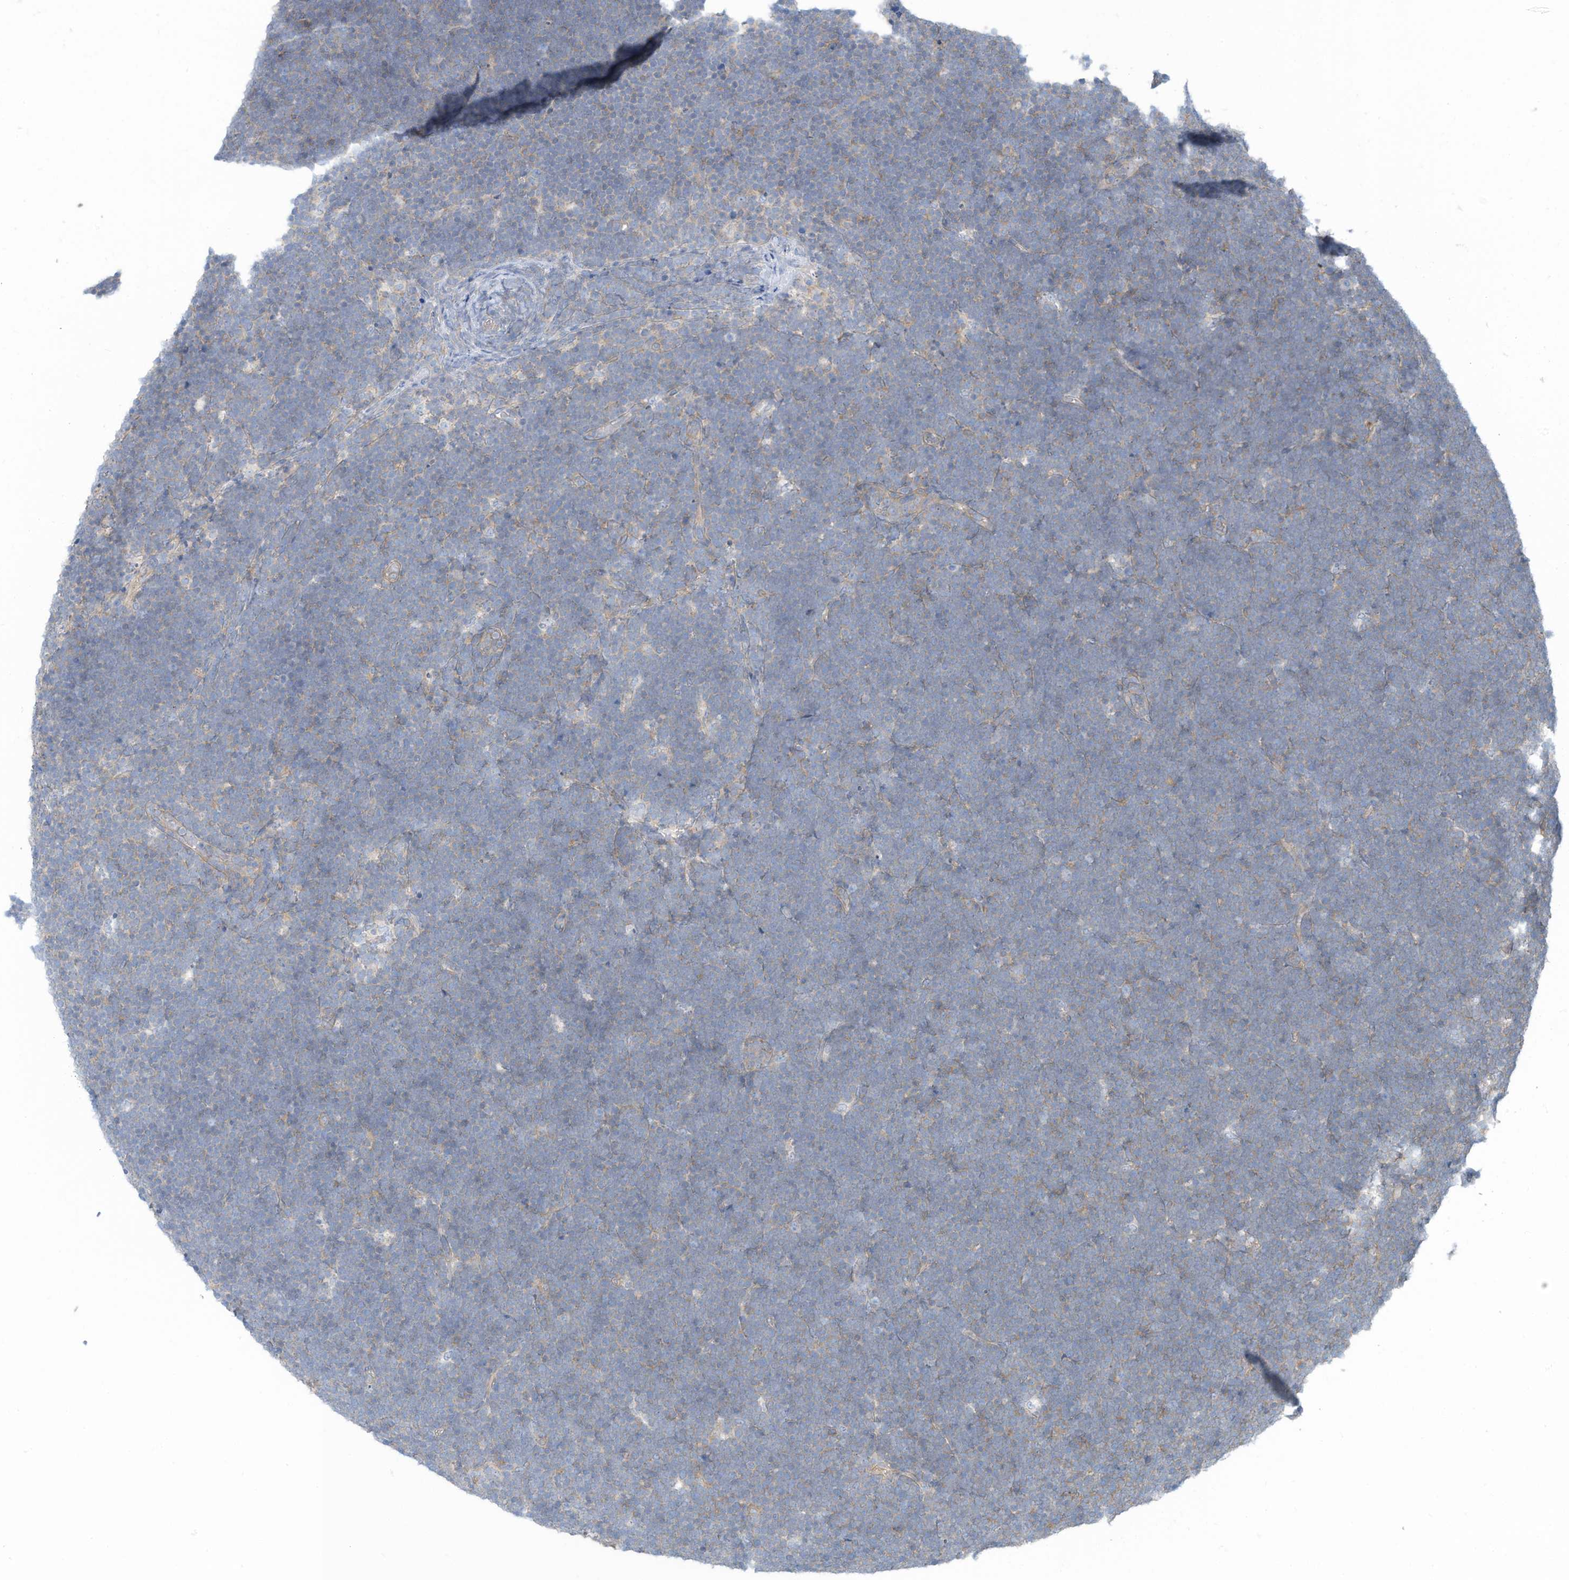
{"staining": {"intensity": "negative", "quantity": "none", "location": "none"}, "tissue": "lymphoma", "cell_type": "Tumor cells", "image_type": "cancer", "snomed": [{"axis": "morphology", "description": "Malignant lymphoma, non-Hodgkin's type, High grade"}, {"axis": "topography", "description": "Lymph node"}], "caption": "IHC photomicrograph of human malignant lymphoma, non-Hodgkin's type (high-grade) stained for a protein (brown), which exhibits no positivity in tumor cells. The staining was performed using DAB to visualize the protein expression in brown, while the nuclei were stained in blue with hematoxylin (Magnification: 20x).", "gene": "ZNF846", "patient": {"sex": "male", "age": 13}}